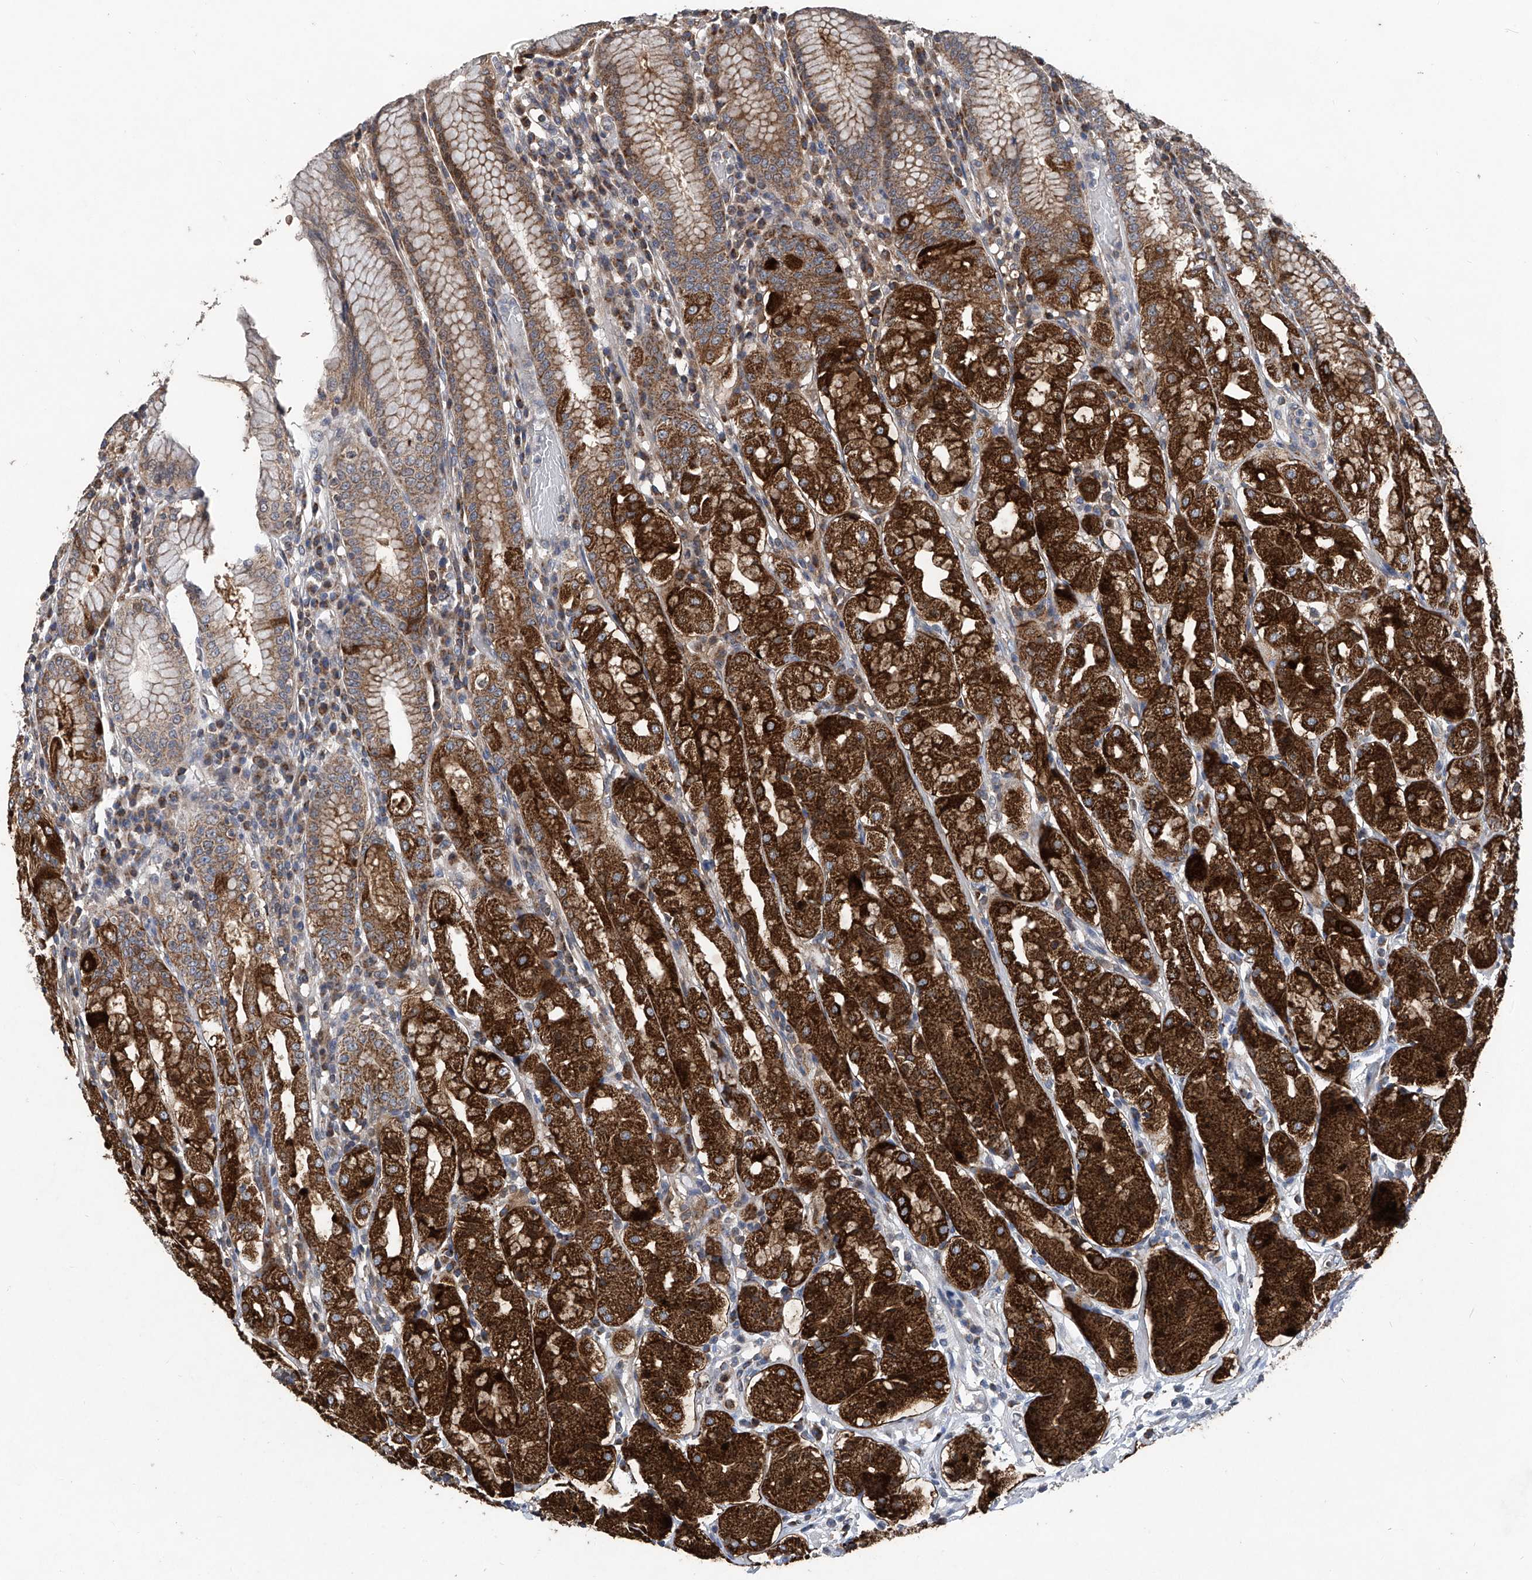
{"staining": {"intensity": "strong", "quantity": ">75%", "location": "cytoplasmic/membranous"}, "tissue": "stomach", "cell_type": "Glandular cells", "image_type": "normal", "snomed": [{"axis": "morphology", "description": "Normal tissue, NOS"}, {"axis": "topography", "description": "Stomach"}, {"axis": "topography", "description": "Stomach, lower"}], "caption": "High-power microscopy captured an immunohistochemistry histopathology image of benign stomach, revealing strong cytoplasmic/membranous staining in approximately >75% of glandular cells.", "gene": "BCKDHB", "patient": {"sex": "female", "age": 56}}